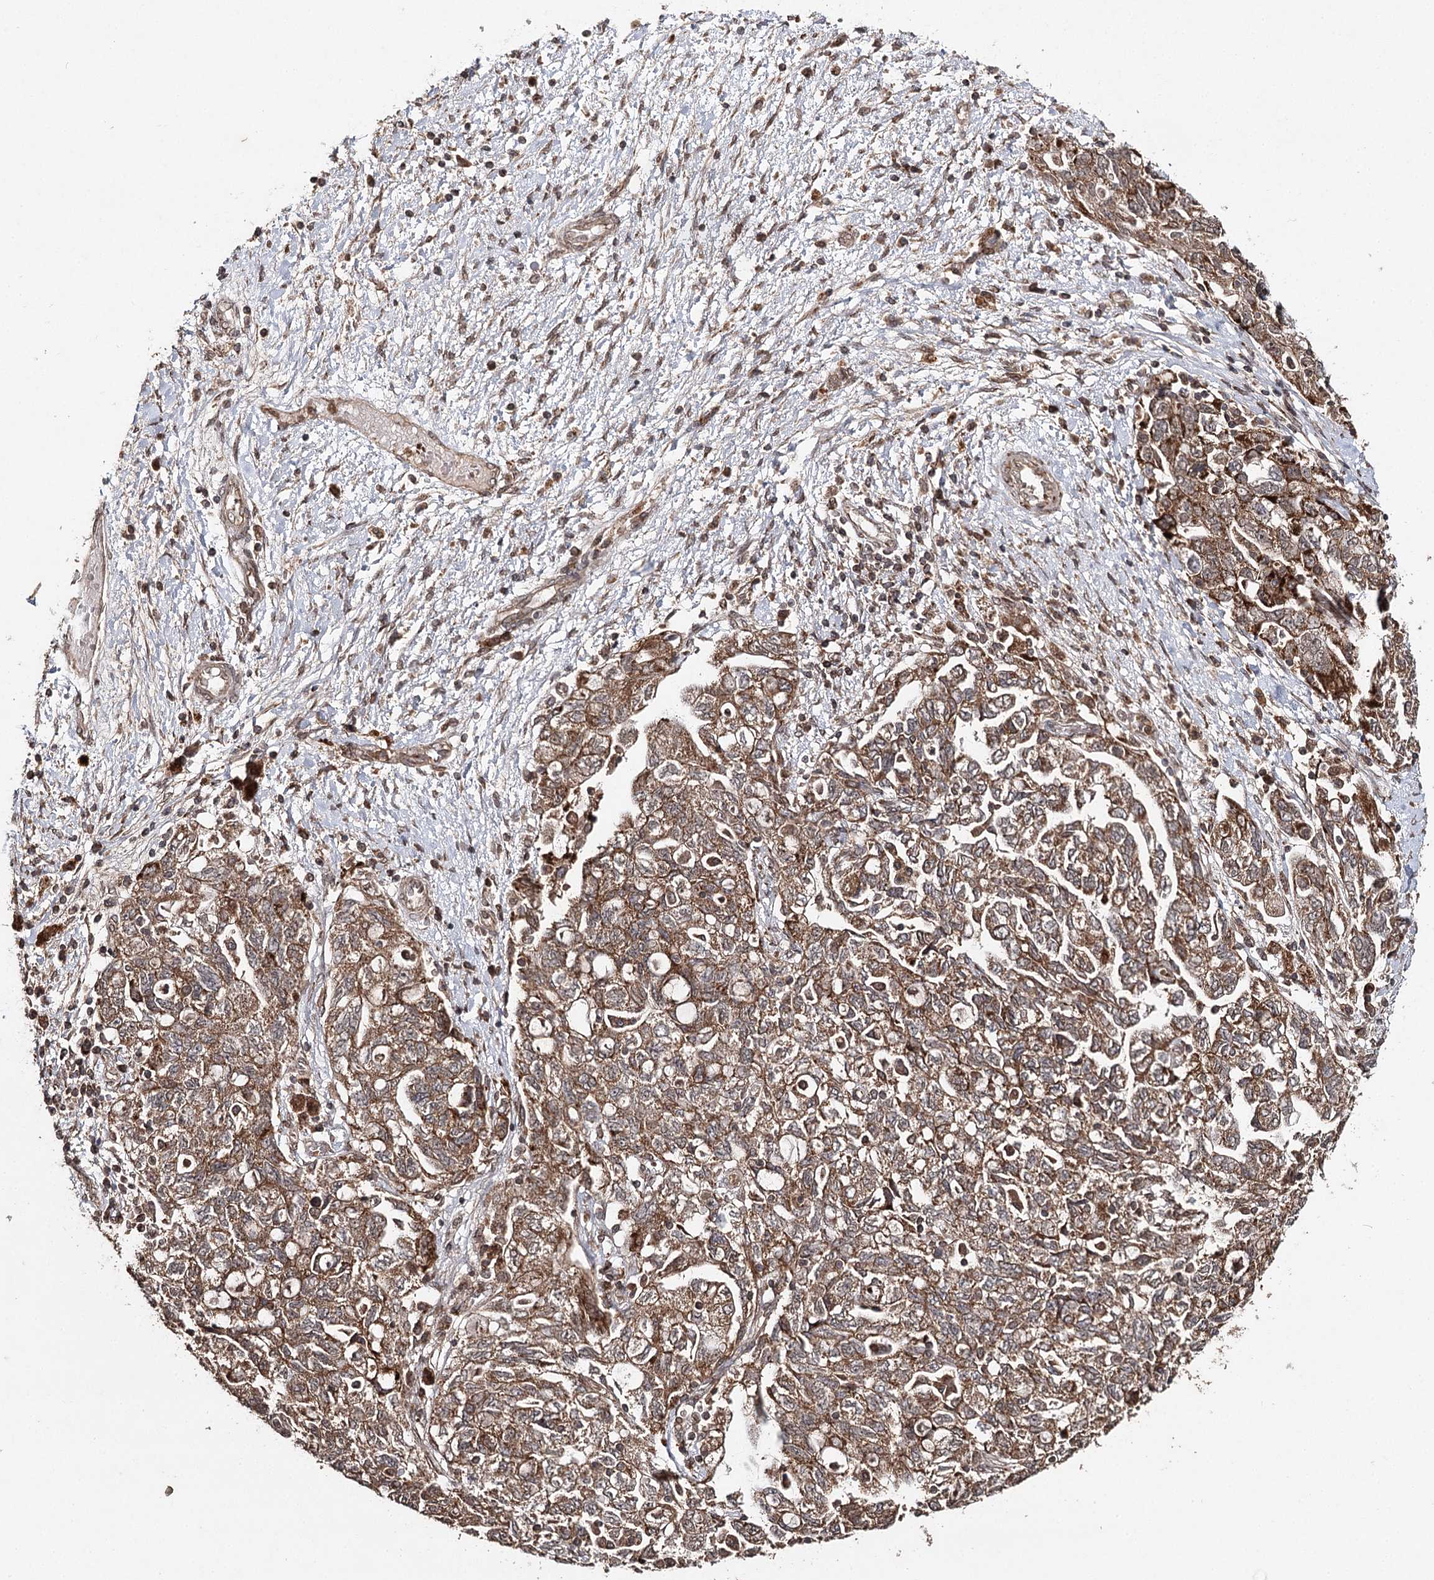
{"staining": {"intensity": "moderate", "quantity": ">75%", "location": "cytoplasmic/membranous"}, "tissue": "ovarian cancer", "cell_type": "Tumor cells", "image_type": "cancer", "snomed": [{"axis": "morphology", "description": "Carcinoma, NOS"}, {"axis": "morphology", "description": "Cystadenocarcinoma, serous, NOS"}, {"axis": "topography", "description": "Ovary"}], "caption": "The photomicrograph displays a brown stain indicating the presence of a protein in the cytoplasmic/membranous of tumor cells in serous cystadenocarcinoma (ovarian).", "gene": "ZNRF3", "patient": {"sex": "female", "age": 69}}